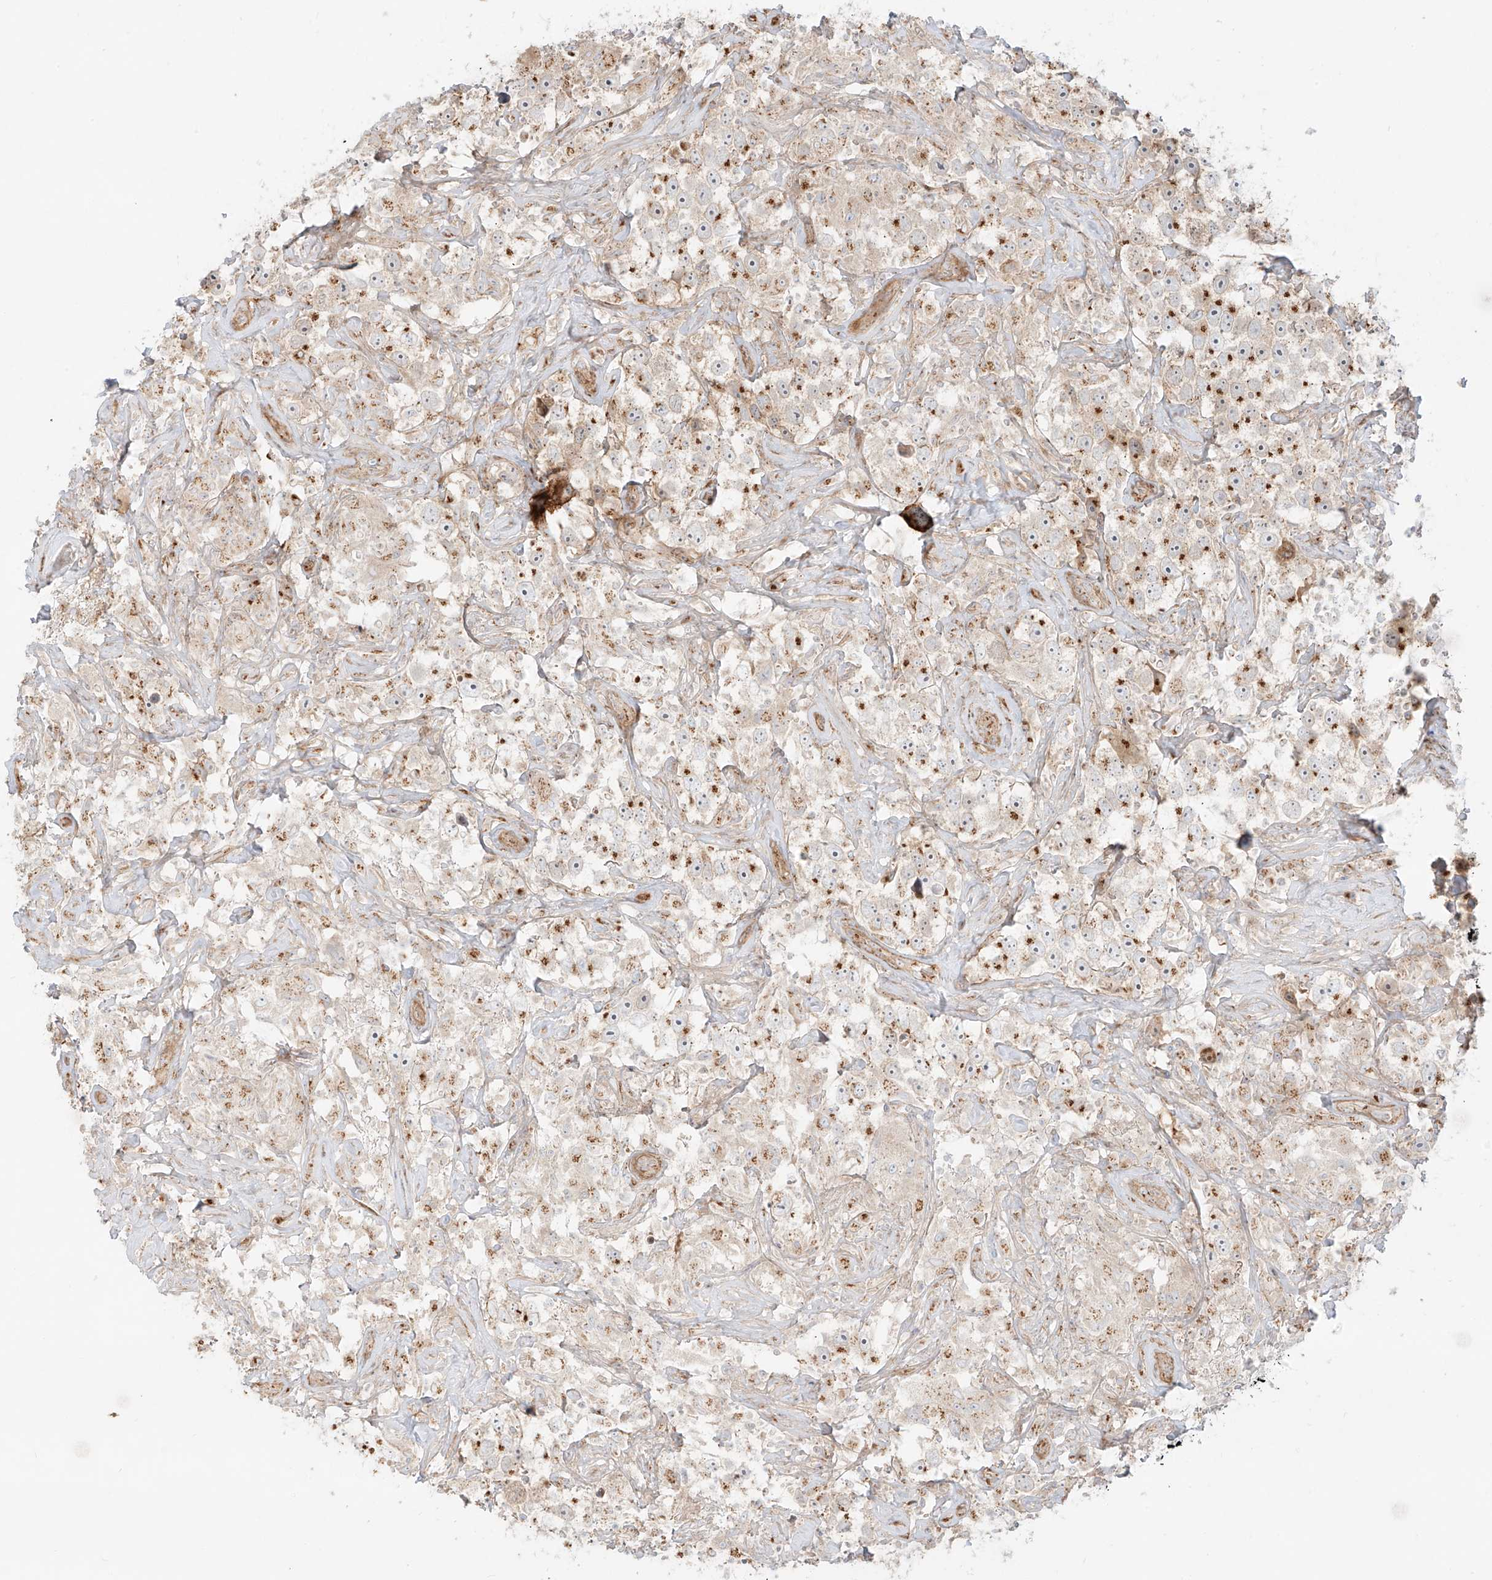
{"staining": {"intensity": "weak", "quantity": ">75%", "location": "cytoplasmic/membranous"}, "tissue": "testis cancer", "cell_type": "Tumor cells", "image_type": "cancer", "snomed": [{"axis": "morphology", "description": "Seminoma, NOS"}, {"axis": "topography", "description": "Testis"}], "caption": "This micrograph reveals IHC staining of human testis cancer, with low weak cytoplasmic/membranous positivity in approximately >75% of tumor cells.", "gene": "ZNF287", "patient": {"sex": "male", "age": 49}}